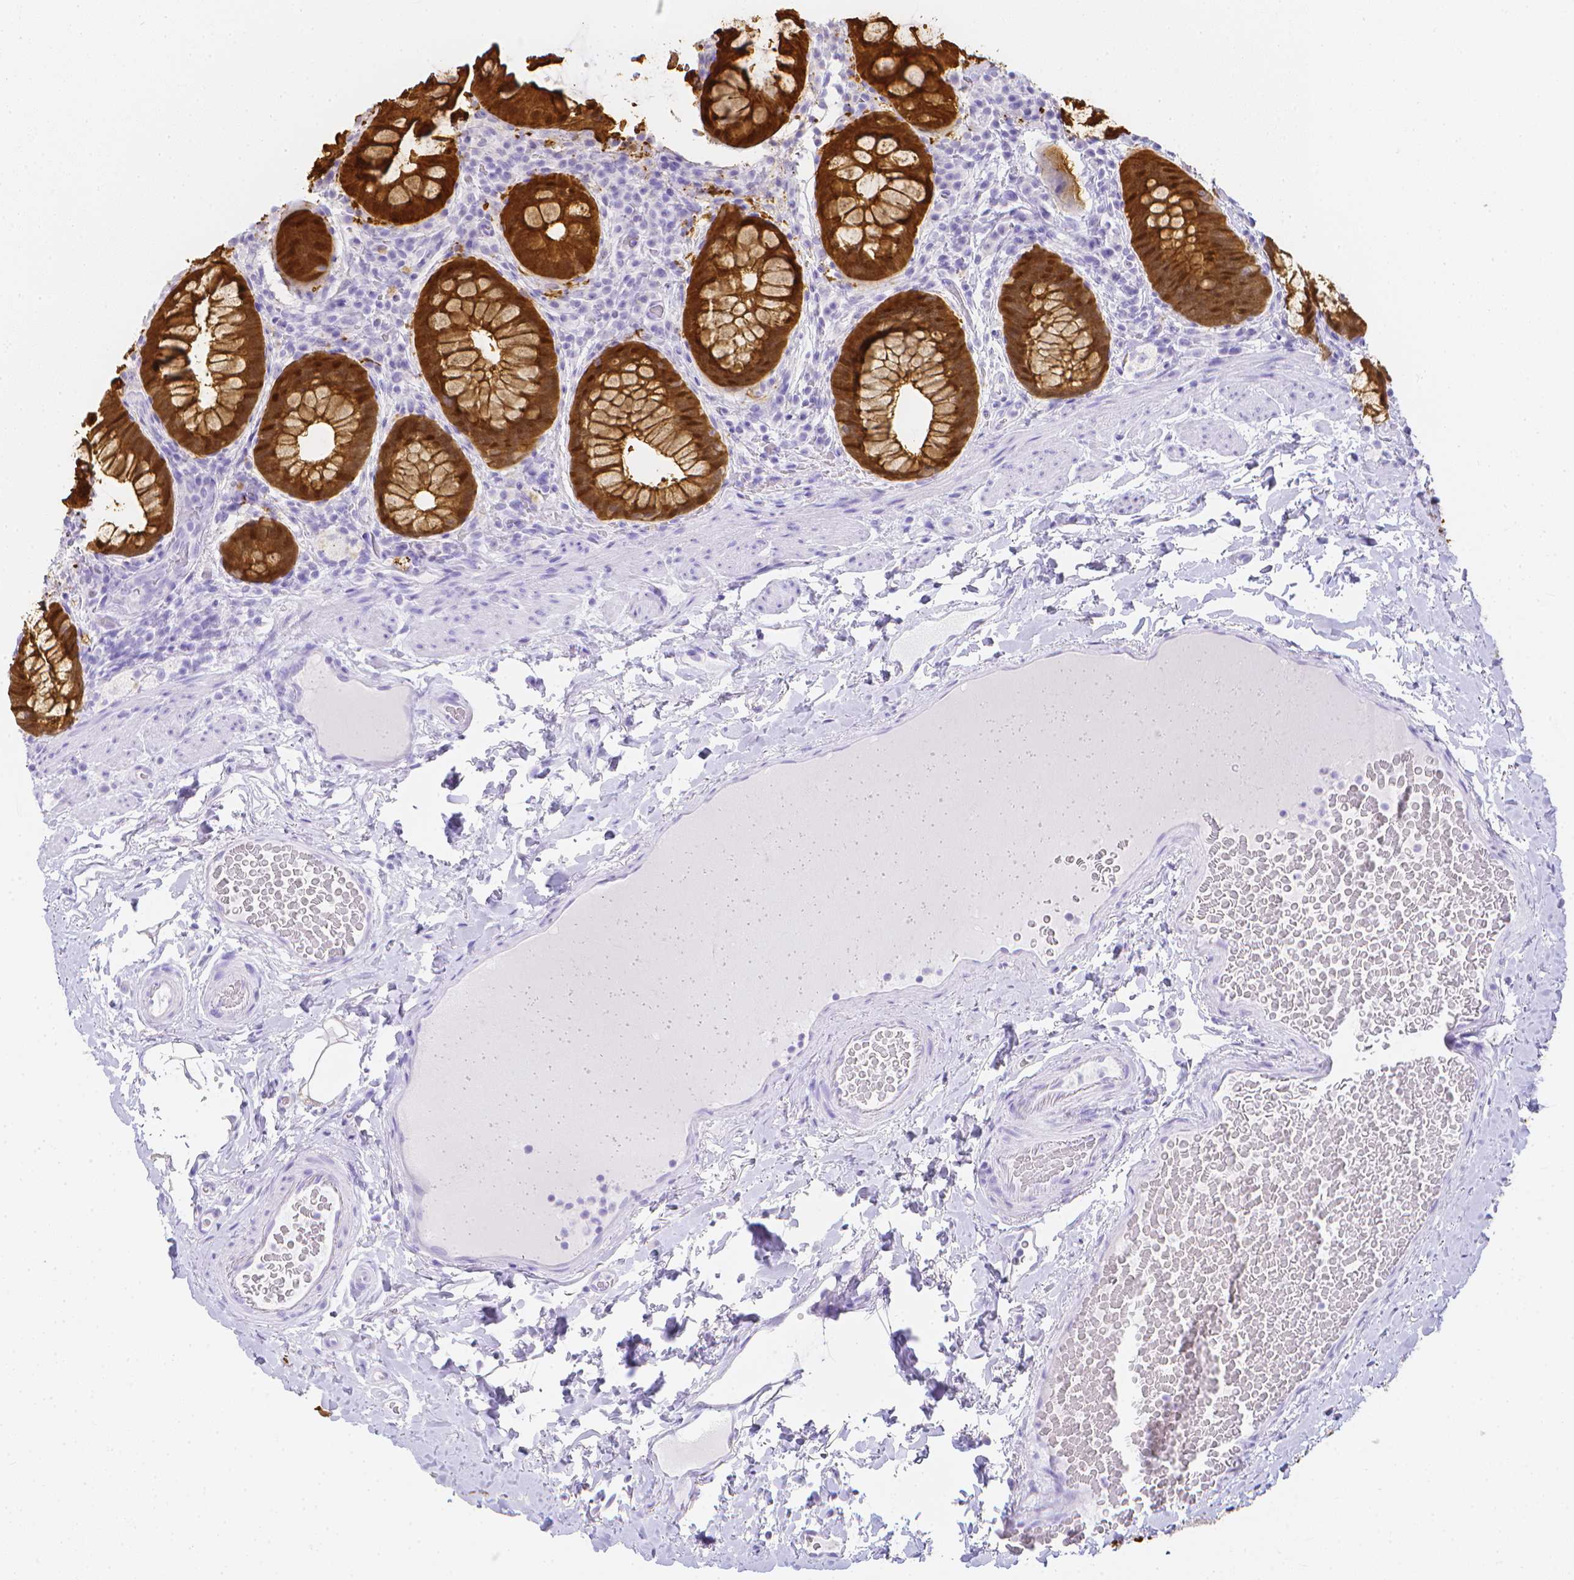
{"staining": {"intensity": "strong", "quantity": ">75%", "location": "cytoplasmic/membranous,nuclear"}, "tissue": "rectum", "cell_type": "Glandular cells", "image_type": "normal", "snomed": [{"axis": "morphology", "description": "Normal tissue, NOS"}, {"axis": "topography", "description": "Rectum"}], "caption": "Glandular cells exhibit high levels of strong cytoplasmic/membranous,nuclear staining in about >75% of cells in normal rectum. Nuclei are stained in blue.", "gene": "LGALS4", "patient": {"sex": "female", "age": 69}}